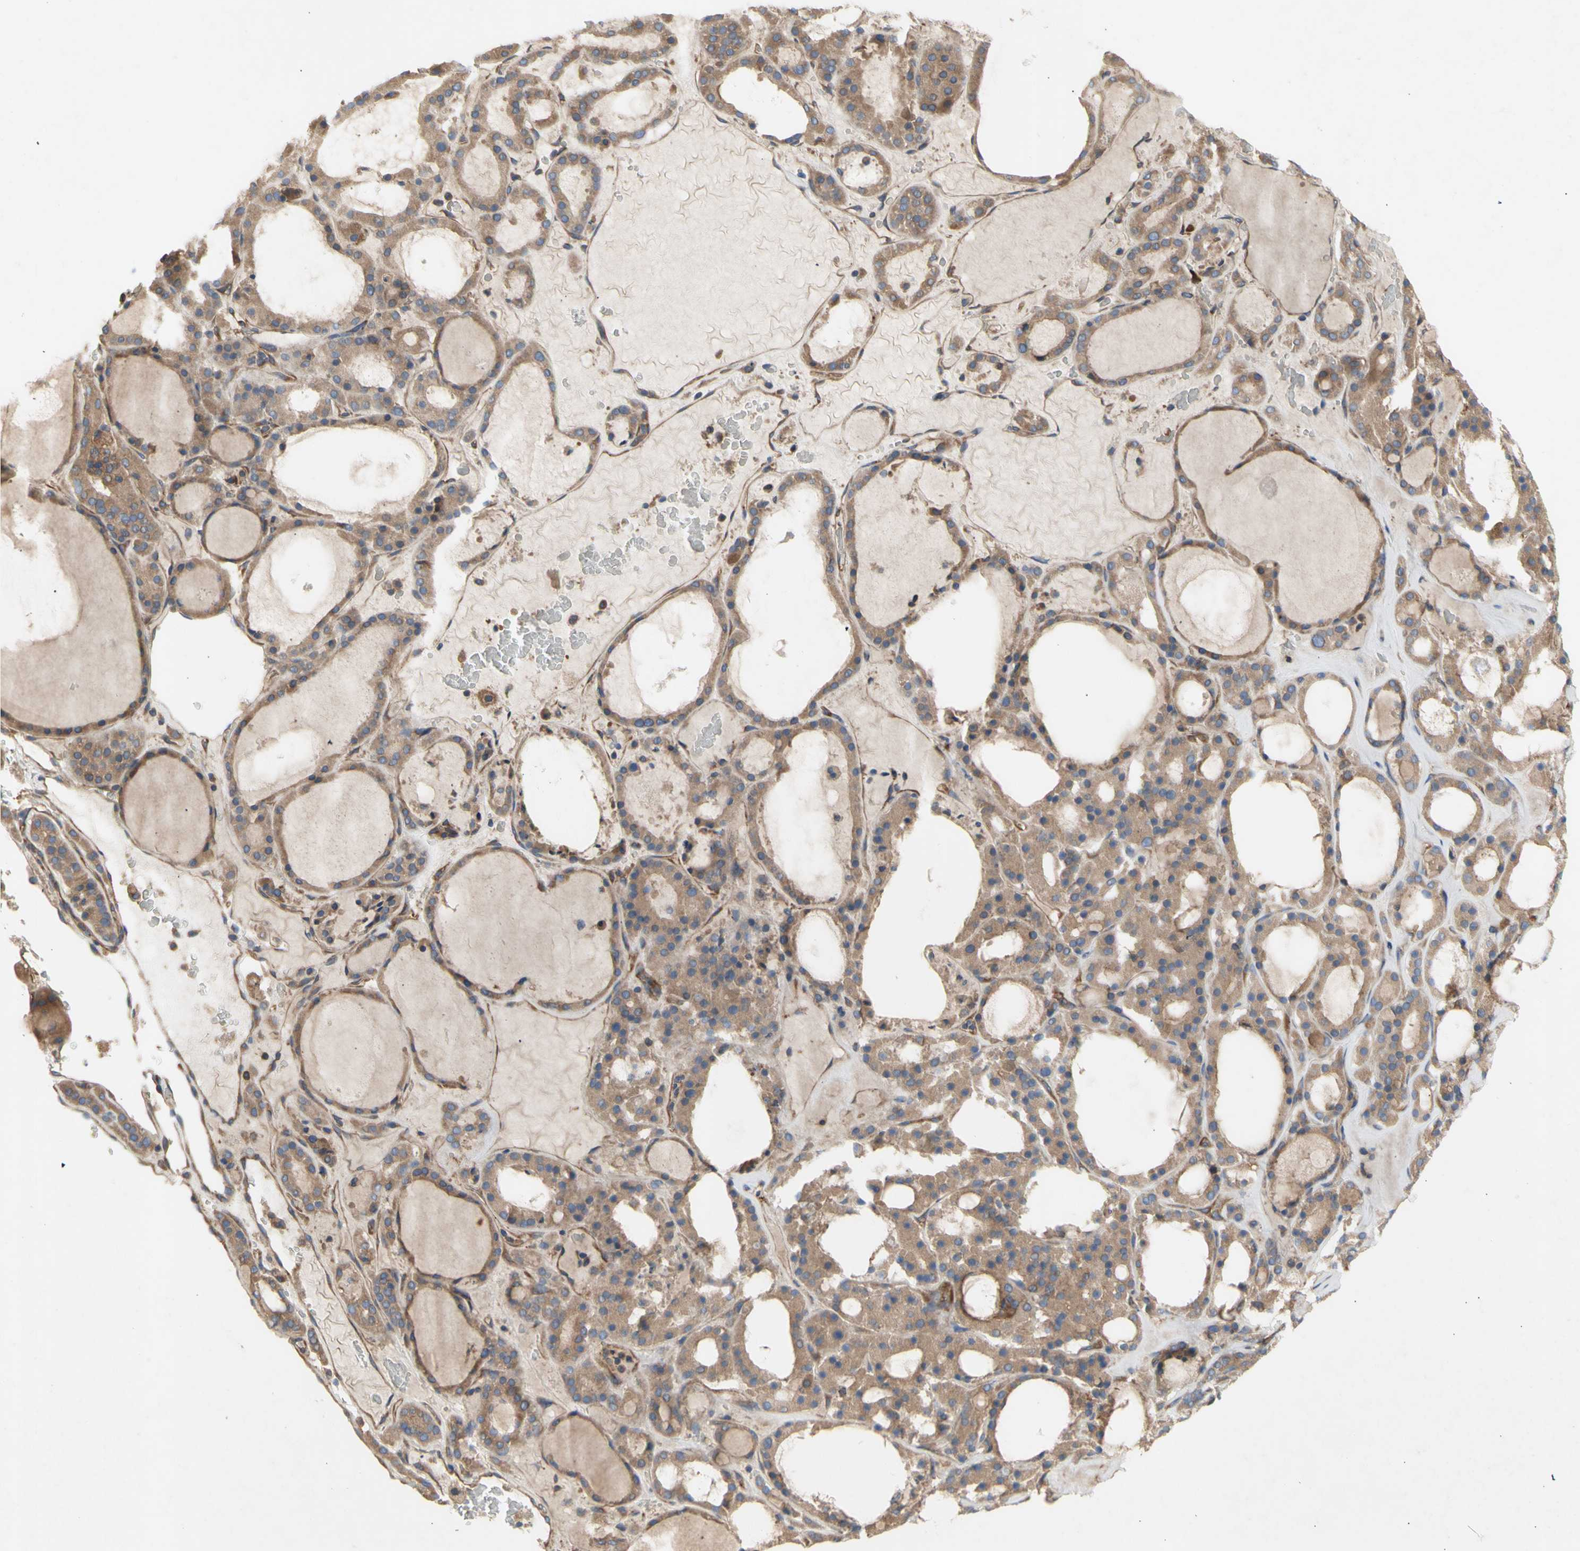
{"staining": {"intensity": "moderate", "quantity": ">75%", "location": "cytoplasmic/membranous"}, "tissue": "thyroid gland", "cell_type": "Glandular cells", "image_type": "normal", "snomed": [{"axis": "morphology", "description": "Normal tissue, NOS"}, {"axis": "morphology", "description": "Carcinoma, NOS"}, {"axis": "topography", "description": "Thyroid gland"}], "caption": "Glandular cells exhibit medium levels of moderate cytoplasmic/membranous staining in about >75% of cells in normal human thyroid gland.", "gene": "KLC1", "patient": {"sex": "female", "age": 86}}